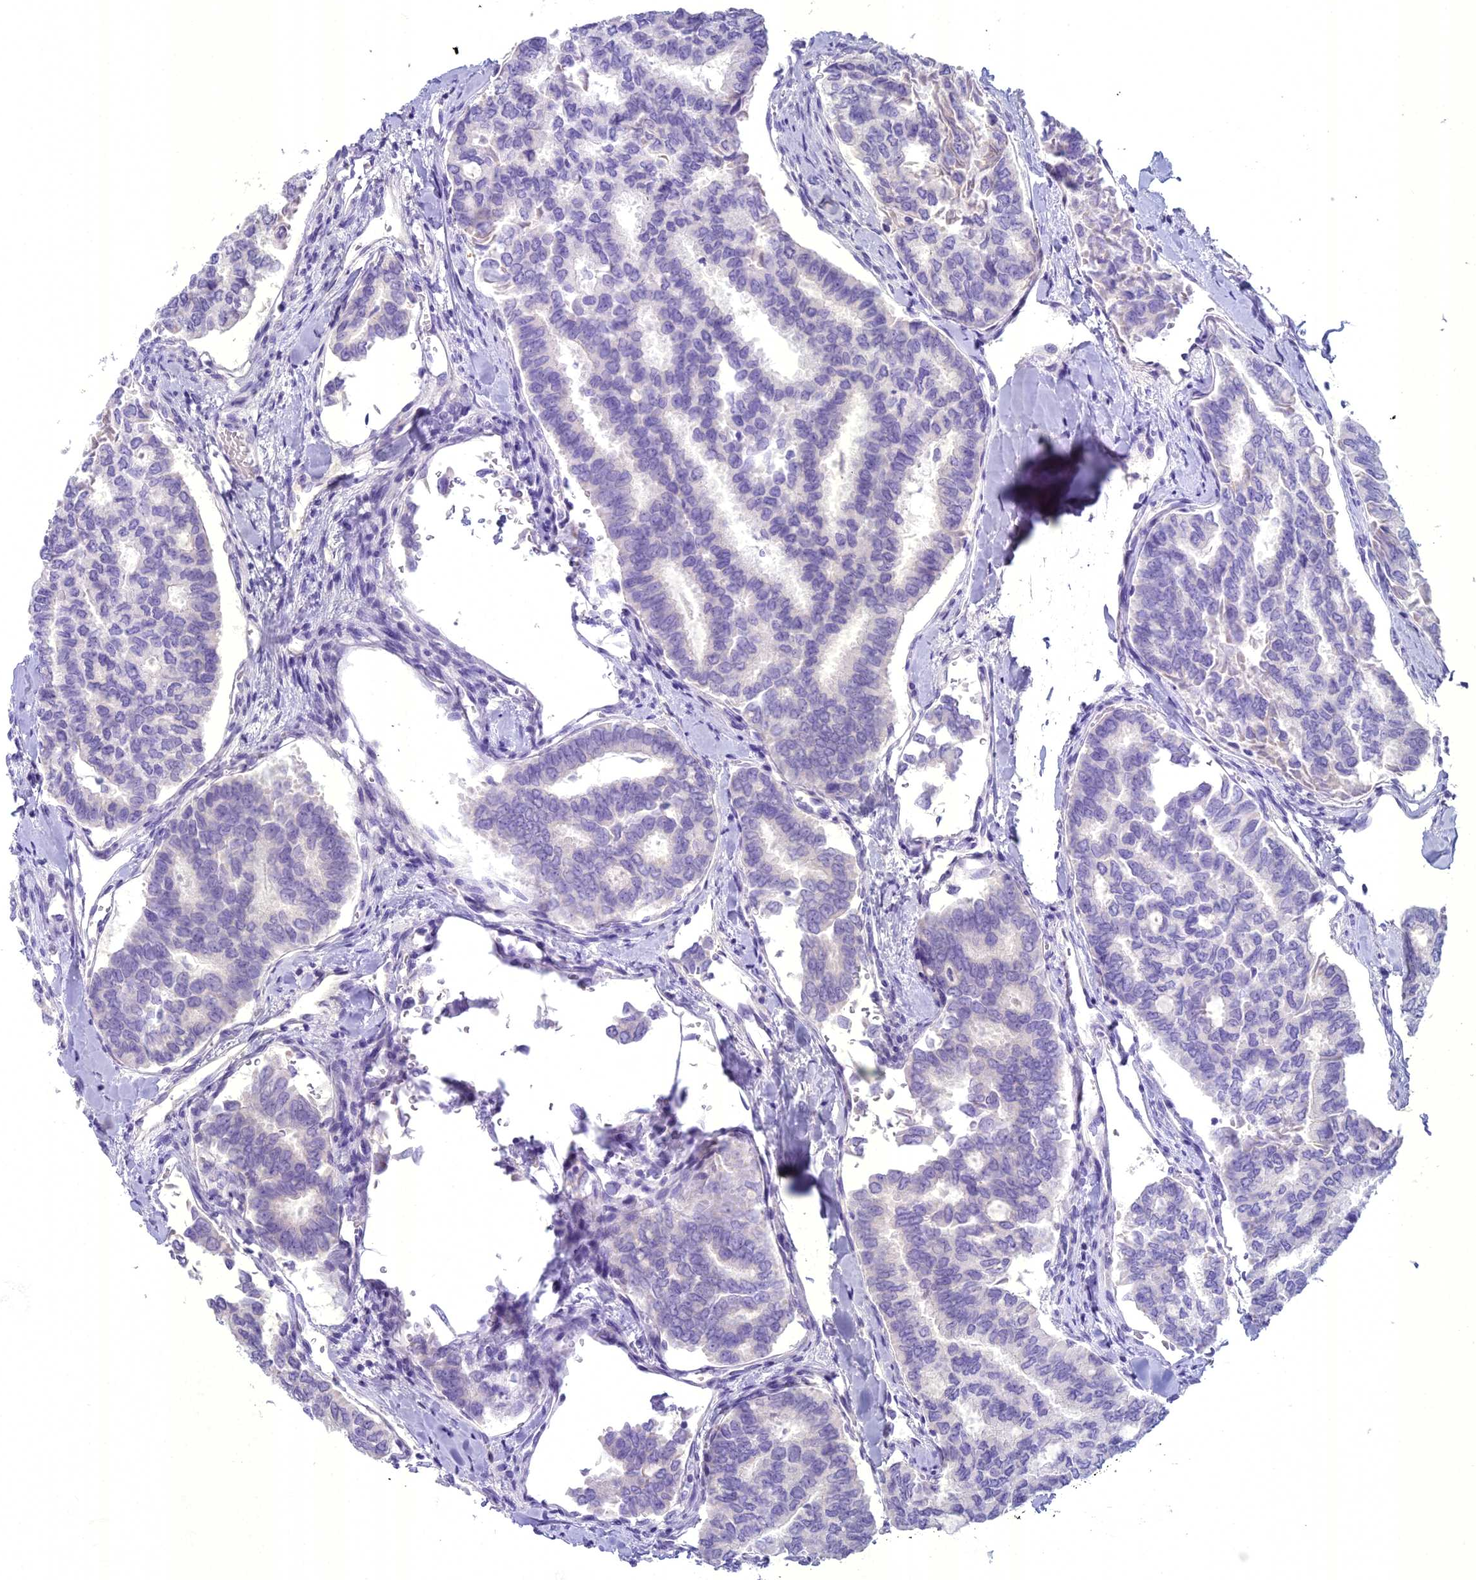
{"staining": {"intensity": "negative", "quantity": "none", "location": "none"}, "tissue": "thyroid cancer", "cell_type": "Tumor cells", "image_type": "cancer", "snomed": [{"axis": "morphology", "description": "Papillary adenocarcinoma, NOS"}, {"axis": "topography", "description": "Thyroid gland"}], "caption": "A high-resolution micrograph shows immunohistochemistry (IHC) staining of thyroid cancer, which reveals no significant positivity in tumor cells.", "gene": "UNC80", "patient": {"sex": "female", "age": 35}}